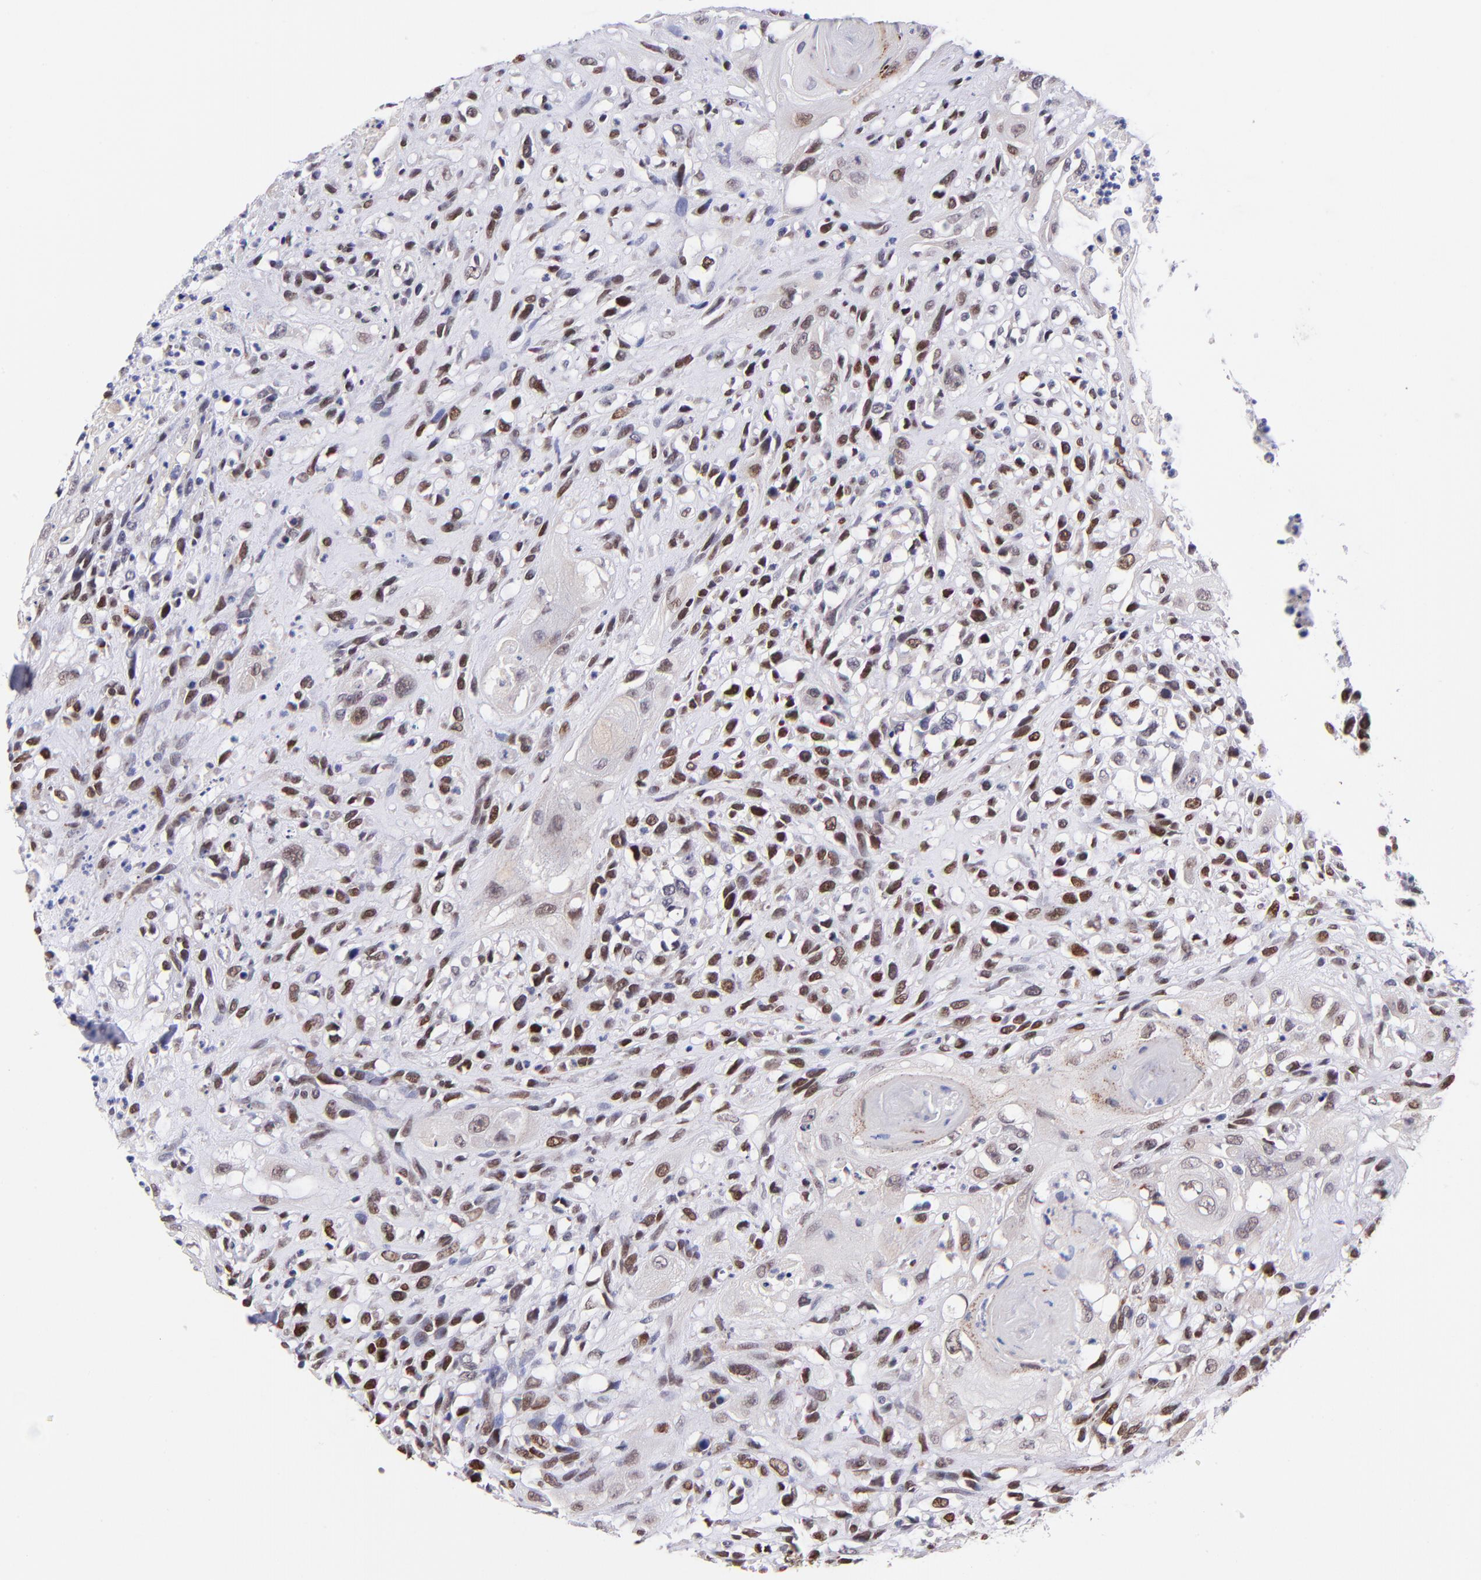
{"staining": {"intensity": "moderate", "quantity": ">75%", "location": "nuclear"}, "tissue": "head and neck cancer", "cell_type": "Tumor cells", "image_type": "cancer", "snomed": [{"axis": "morphology", "description": "Necrosis, NOS"}, {"axis": "morphology", "description": "Neoplasm, malignant, NOS"}, {"axis": "topography", "description": "Salivary gland"}, {"axis": "topography", "description": "Head-Neck"}], "caption": "Immunohistochemistry micrograph of neoplastic tissue: human head and neck cancer (neoplasm (malignant)) stained using IHC demonstrates medium levels of moderate protein expression localized specifically in the nuclear of tumor cells, appearing as a nuclear brown color.", "gene": "SOX6", "patient": {"sex": "male", "age": 43}}